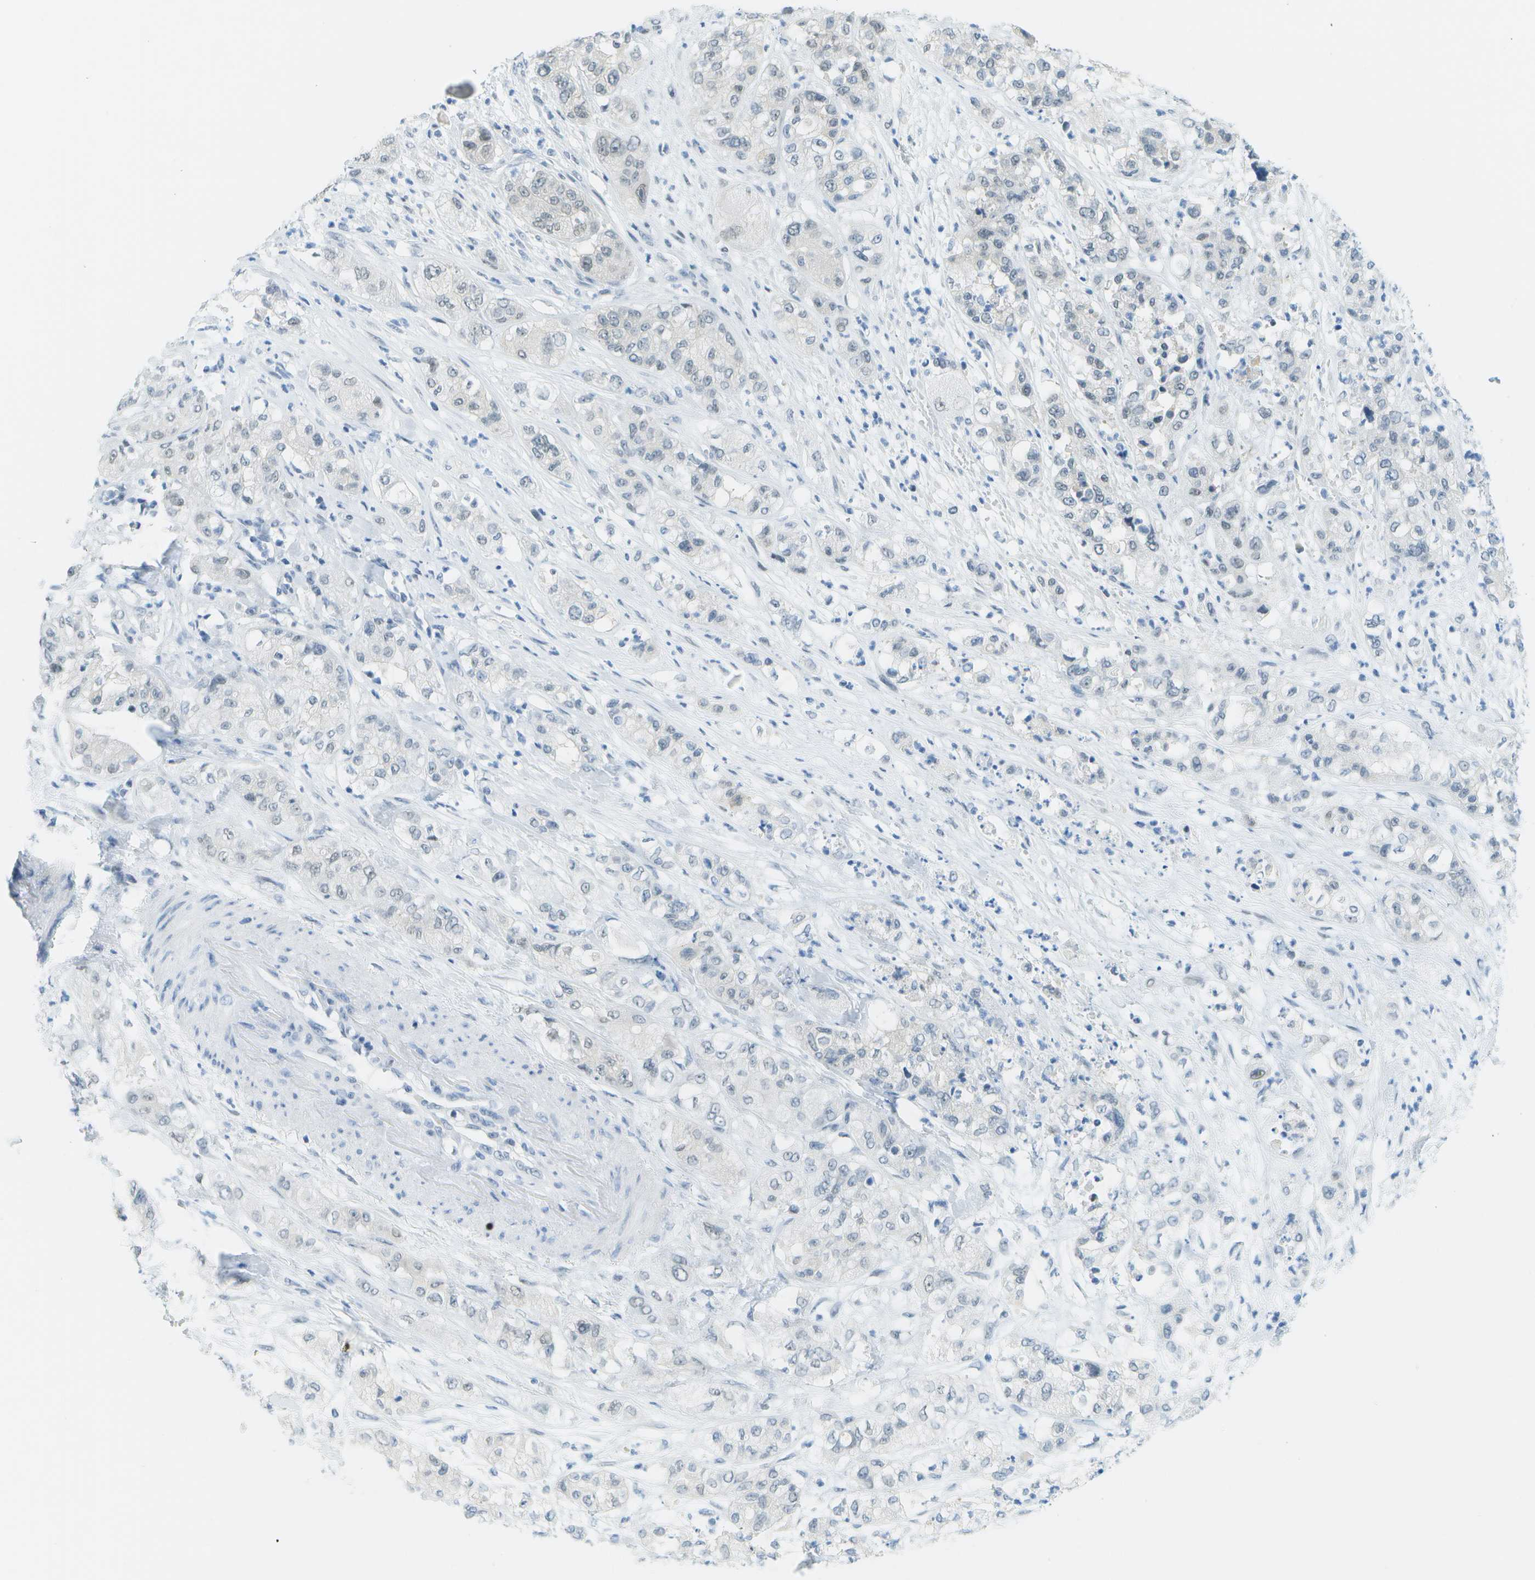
{"staining": {"intensity": "negative", "quantity": "none", "location": "none"}, "tissue": "pancreatic cancer", "cell_type": "Tumor cells", "image_type": "cancer", "snomed": [{"axis": "morphology", "description": "Adenocarcinoma, NOS"}, {"axis": "topography", "description": "Pancreas"}], "caption": "Tumor cells show no significant protein positivity in adenocarcinoma (pancreatic). (Stains: DAB immunohistochemistry with hematoxylin counter stain, Microscopy: brightfield microscopy at high magnification).", "gene": "NEK11", "patient": {"sex": "female", "age": 78}}